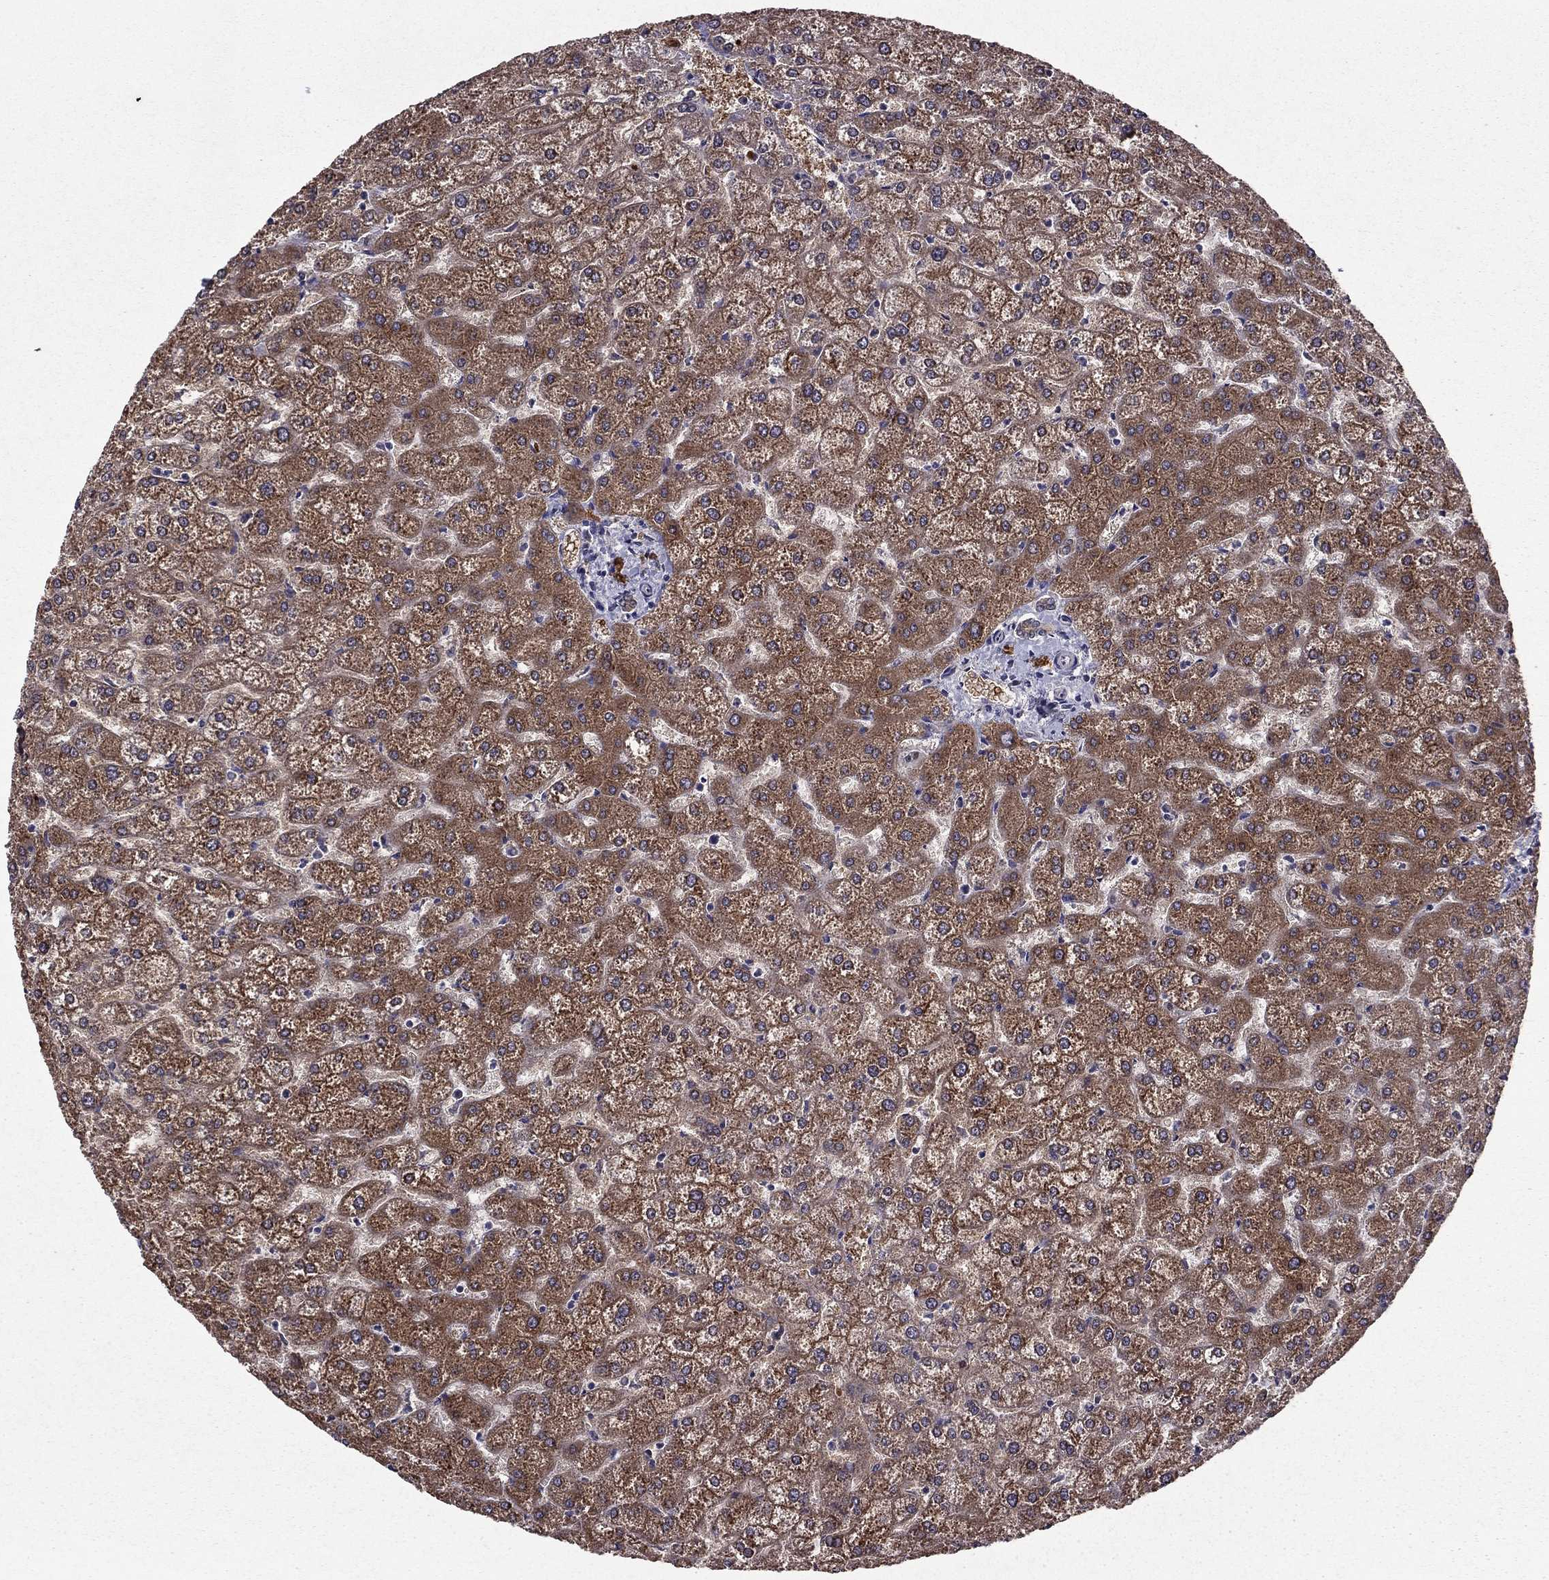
{"staining": {"intensity": "weak", "quantity": ">75%", "location": "cytoplasmic/membranous"}, "tissue": "liver", "cell_type": "Cholangiocytes", "image_type": "normal", "snomed": [{"axis": "morphology", "description": "Normal tissue, NOS"}, {"axis": "topography", "description": "Liver"}], "caption": "Protein expression analysis of benign human liver reveals weak cytoplasmic/membranous expression in about >75% of cholangiocytes.", "gene": "SHMT1", "patient": {"sex": "female", "age": 32}}